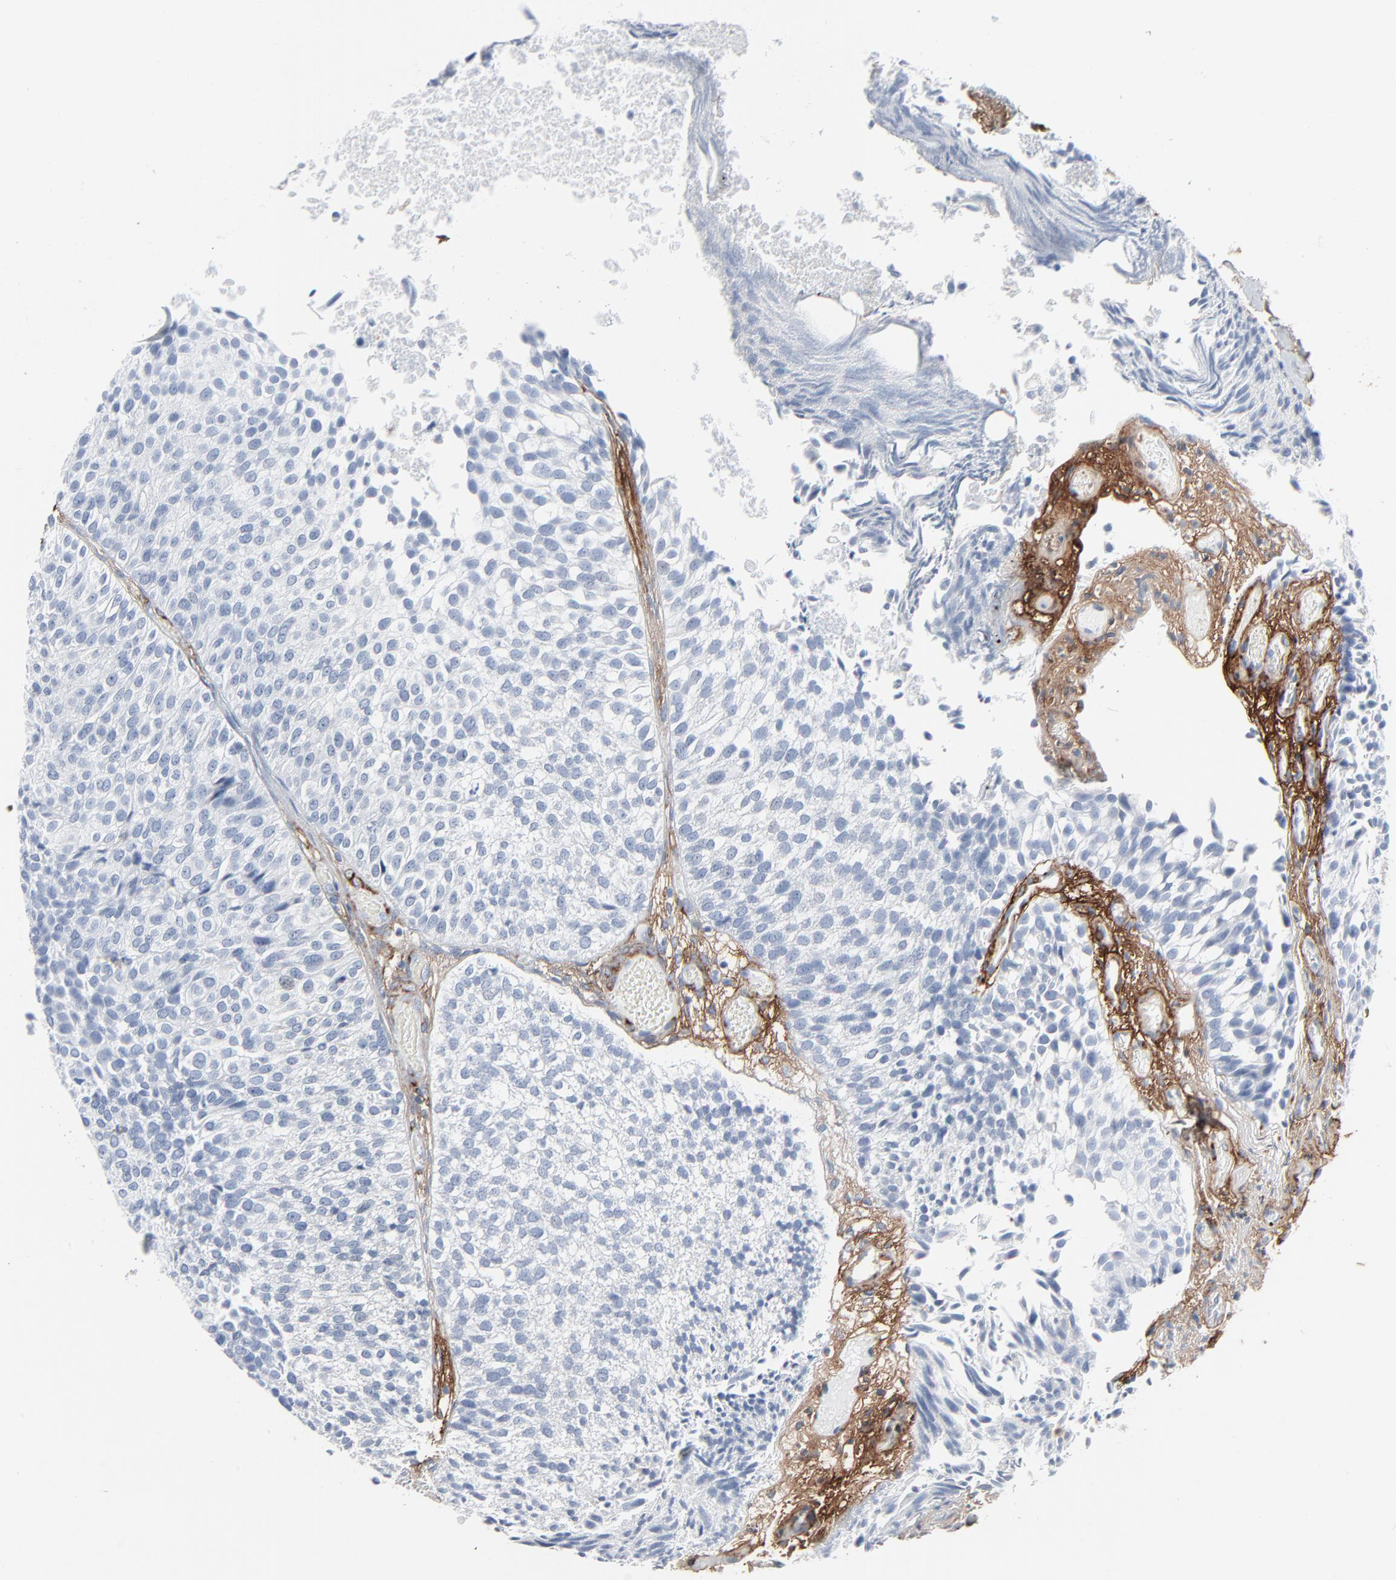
{"staining": {"intensity": "negative", "quantity": "none", "location": "none"}, "tissue": "urothelial cancer", "cell_type": "Tumor cells", "image_type": "cancer", "snomed": [{"axis": "morphology", "description": "Urothelial carcinoma, Low grade"}, {"axis": "topography", "description": "Urinary bladder"}], "caption": "Urothelial cancer was stained to show a protein in brown. There is no significant staining in tumor cells.", "gene": "BGN", "patient": {"sex": "male", "age": 84}}